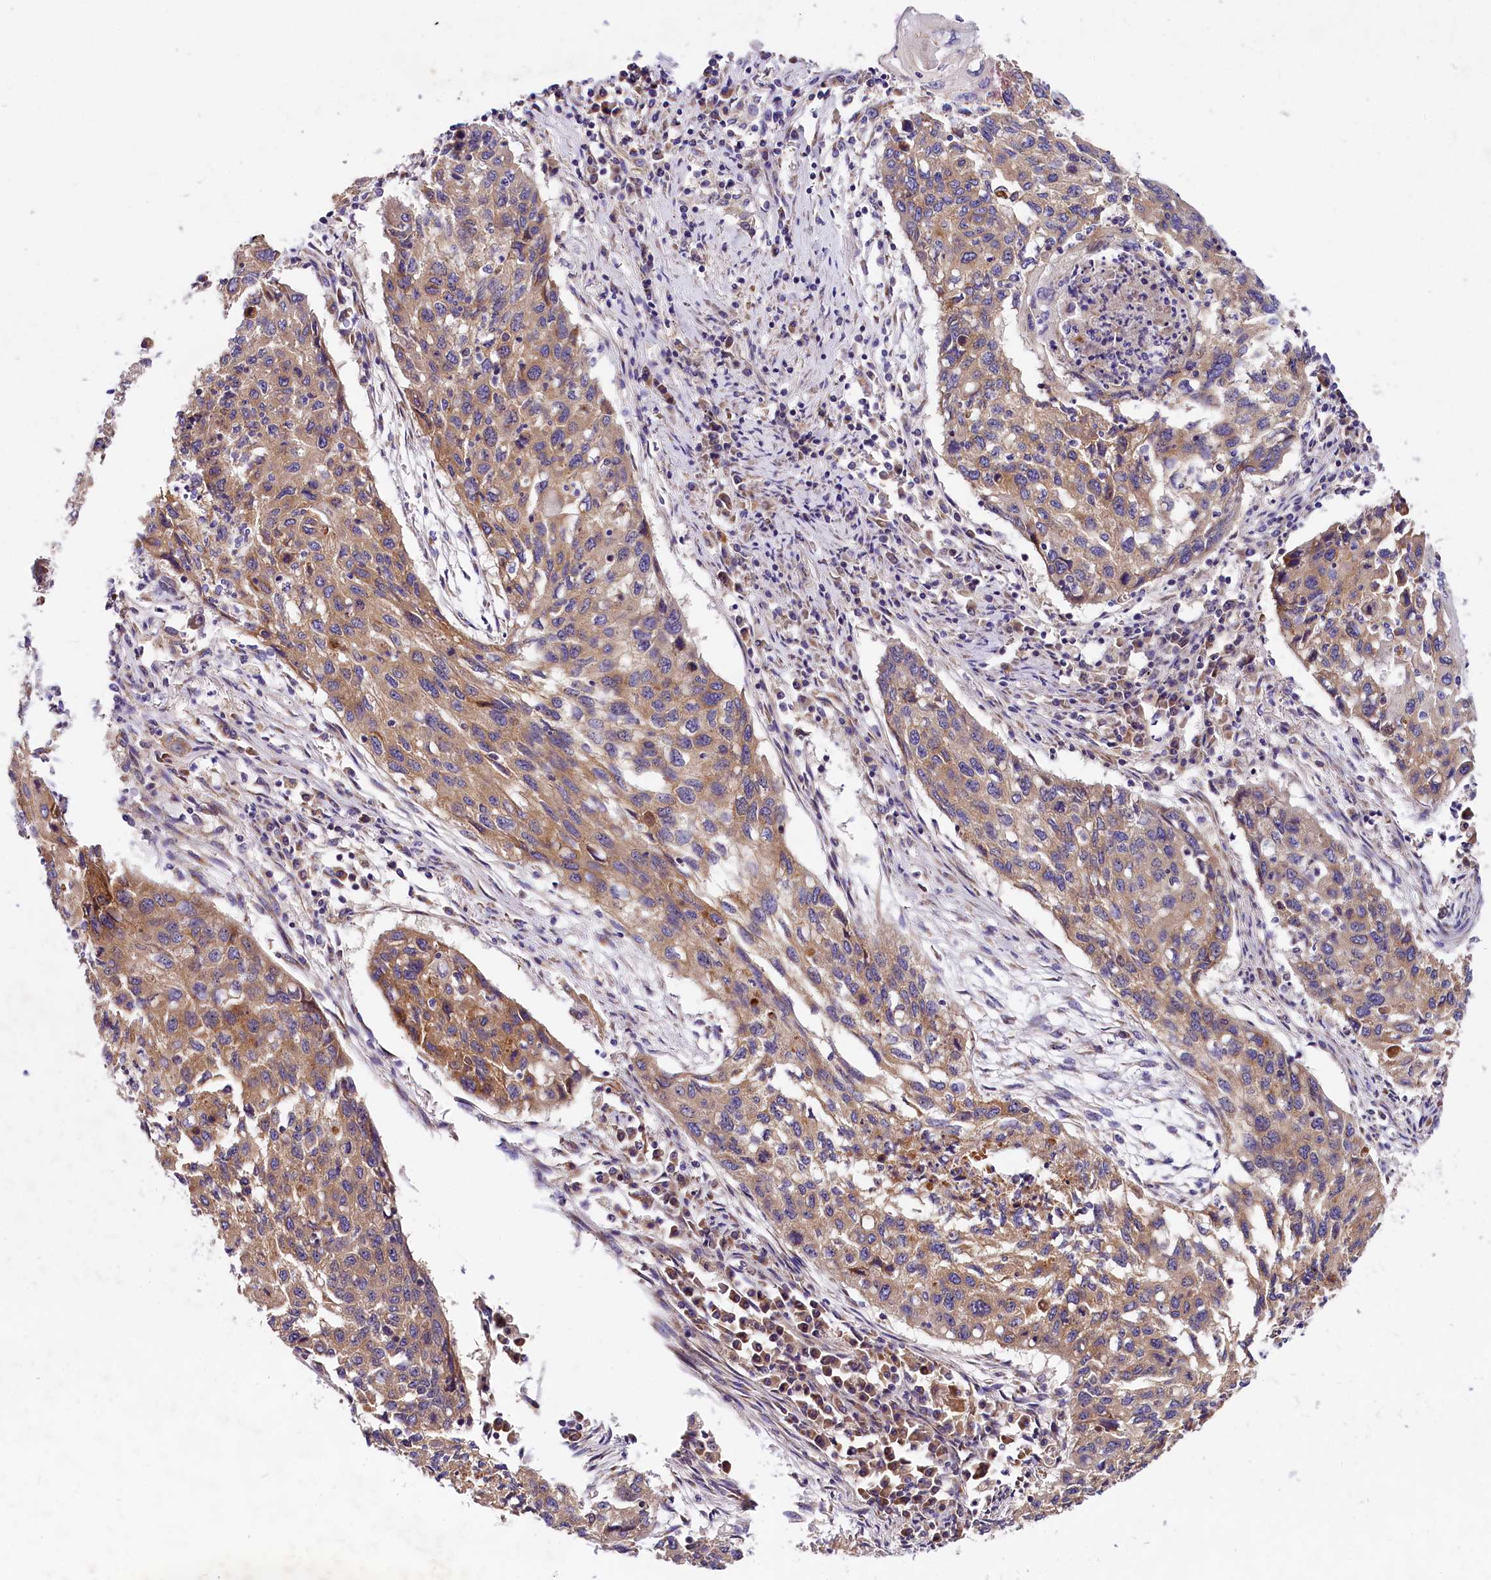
{"staining": {"intensity": "moderate", "quantity": "<25%", "location": "cytoplasmic/membranous"}, "tissue": "lung cancer", "cell_type": "Tumor cells", "image_type": "cancer", "snomed": [{"axis": "morphology", "description": "Squamous cell carcinoma, NOS"}, {"axis": "topography", "description": "Lung"}], "caption": "Human squamous cell carcinoma (lung) stained with a brown dye exhibits moderate cytoplasmic/membranous positive expression in approximately <25% of tumor cells.", "gene": "SPG11", "patient": {"sex": "female", "age": 63}}